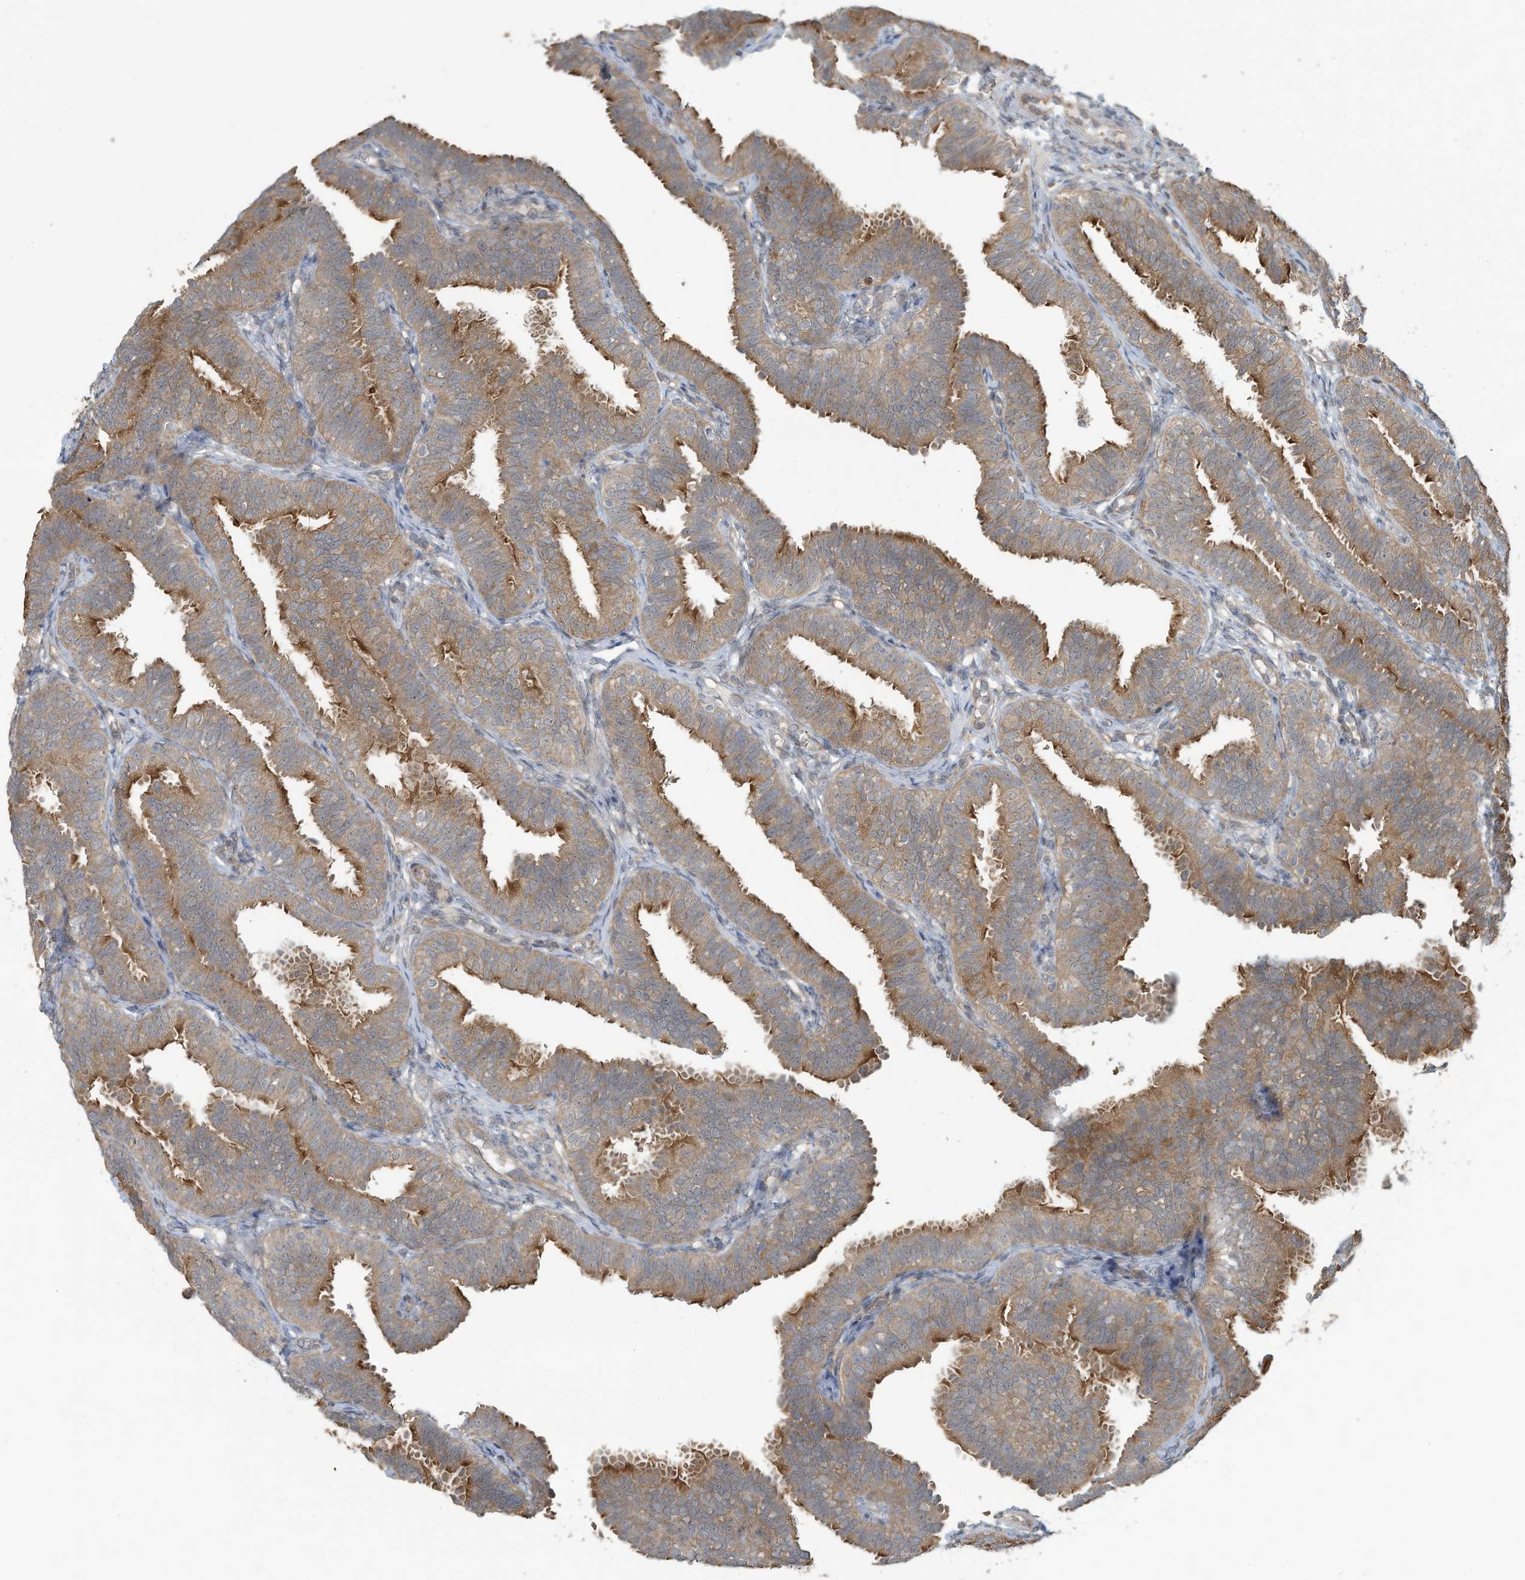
{"staining": {"intensity": "moderate", "quantity": ">75%", "location": "cytoplasmic/membranous"}, "tissue": "fallopian tube", "cell_type": "Glandular cells", "image_type": "normal", "snomed": [{"axis": "morphology", "description": "Normal tissue, NOS"}, {"axis": "topography", "description": "Fallopian tube"}], "caption": "Fallopian tube was stained to show a protein in brown. There is medium levels of moderate cytoplasmic/membranous staining in about >75% of glandular cells. Nuclei are stained in blue.", "gene": "ERI2", "patient": {"sex": "female", "age": 35}}